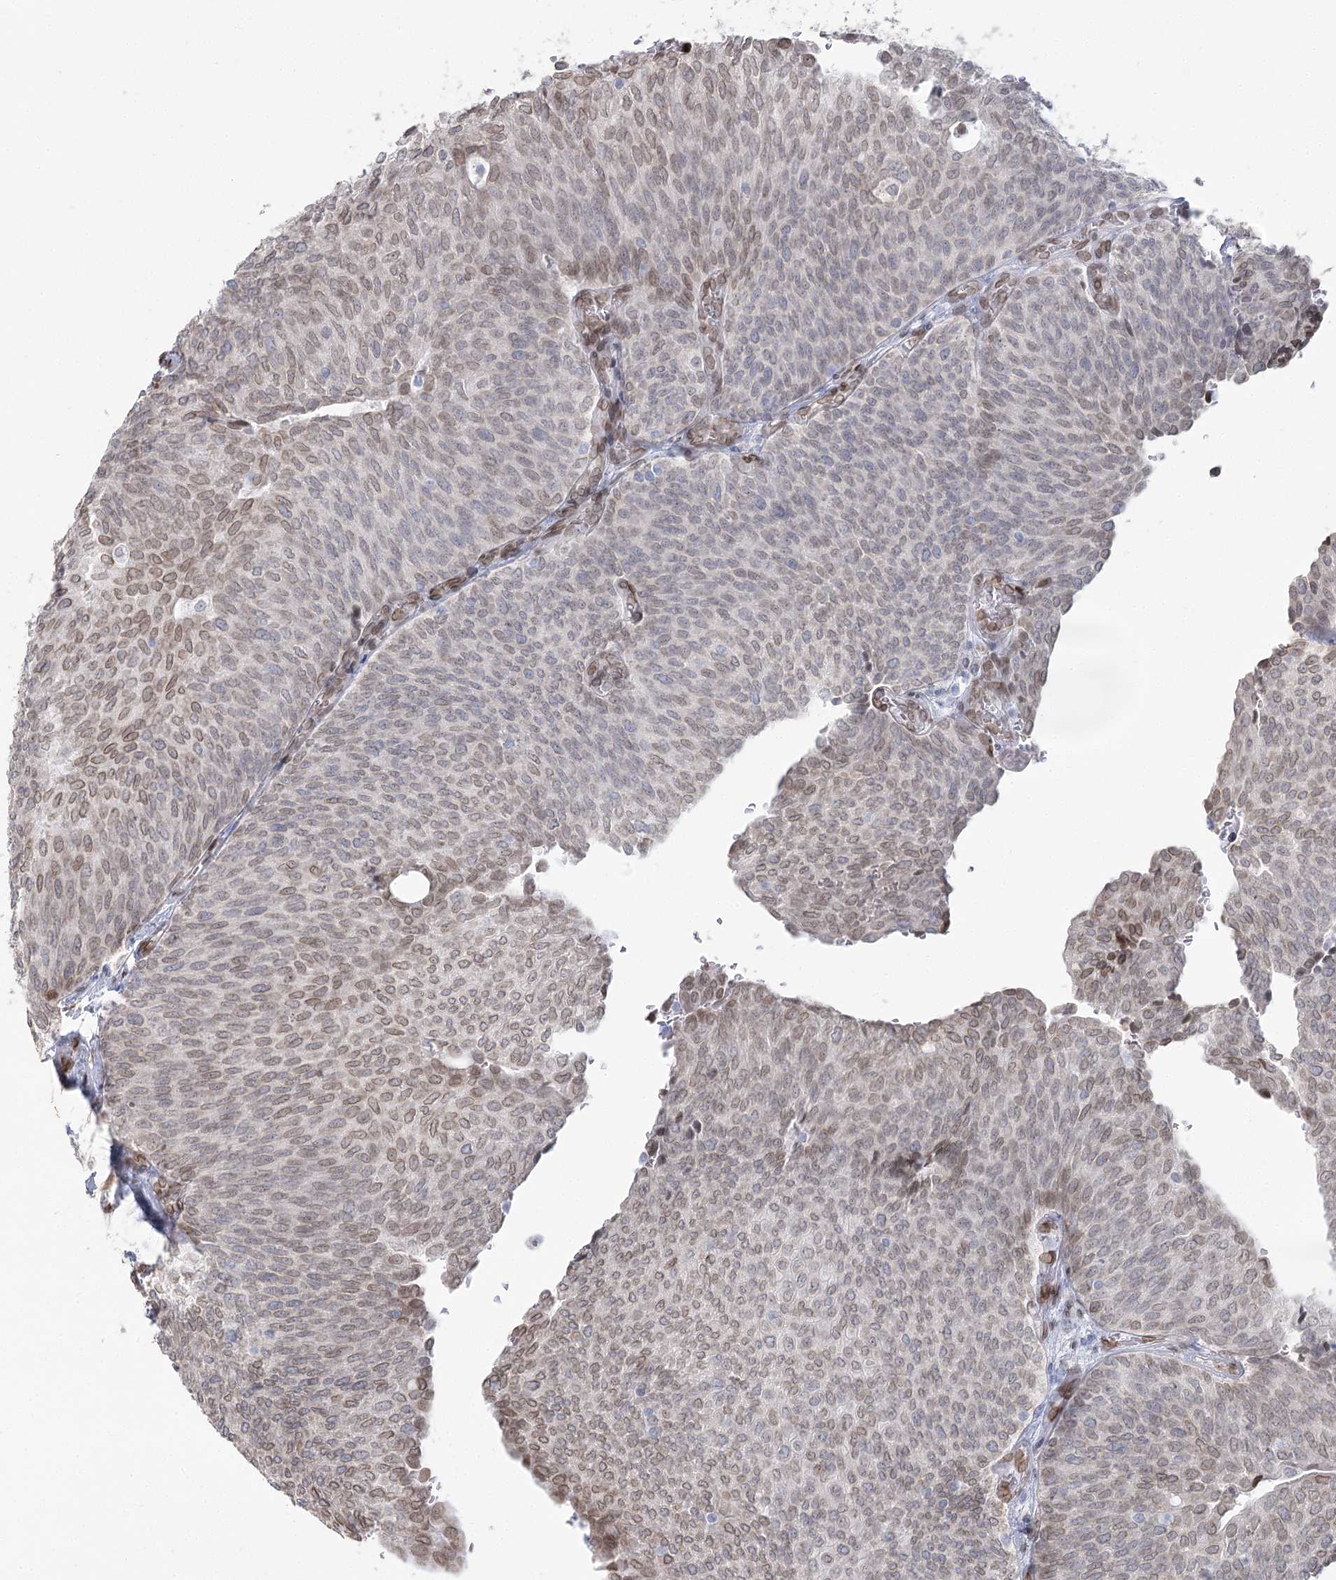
{"staining": {"intensity": "moderate", "quantity": ">75%", "location": "cytoplasmic/membranous,nuclear"}, "tissue": "urothelial cancer", "cell_type": "Tumor cells", "image_type": "cancer", "snomed": [{"axis": "morphology", "description": "Urothelial carcinoma, Low grade"}, {"axis": "topography", "description": "Urinary bladder"}], "caption": "DAB immunohistochemical staining of urothelial cancer shows moderate cytoplasmic/membranous and nuclear protein positivity in approximately >75% of tumor cells.", "gene": "VWA5A", "patient": {"sex": "female", "age": 79}}